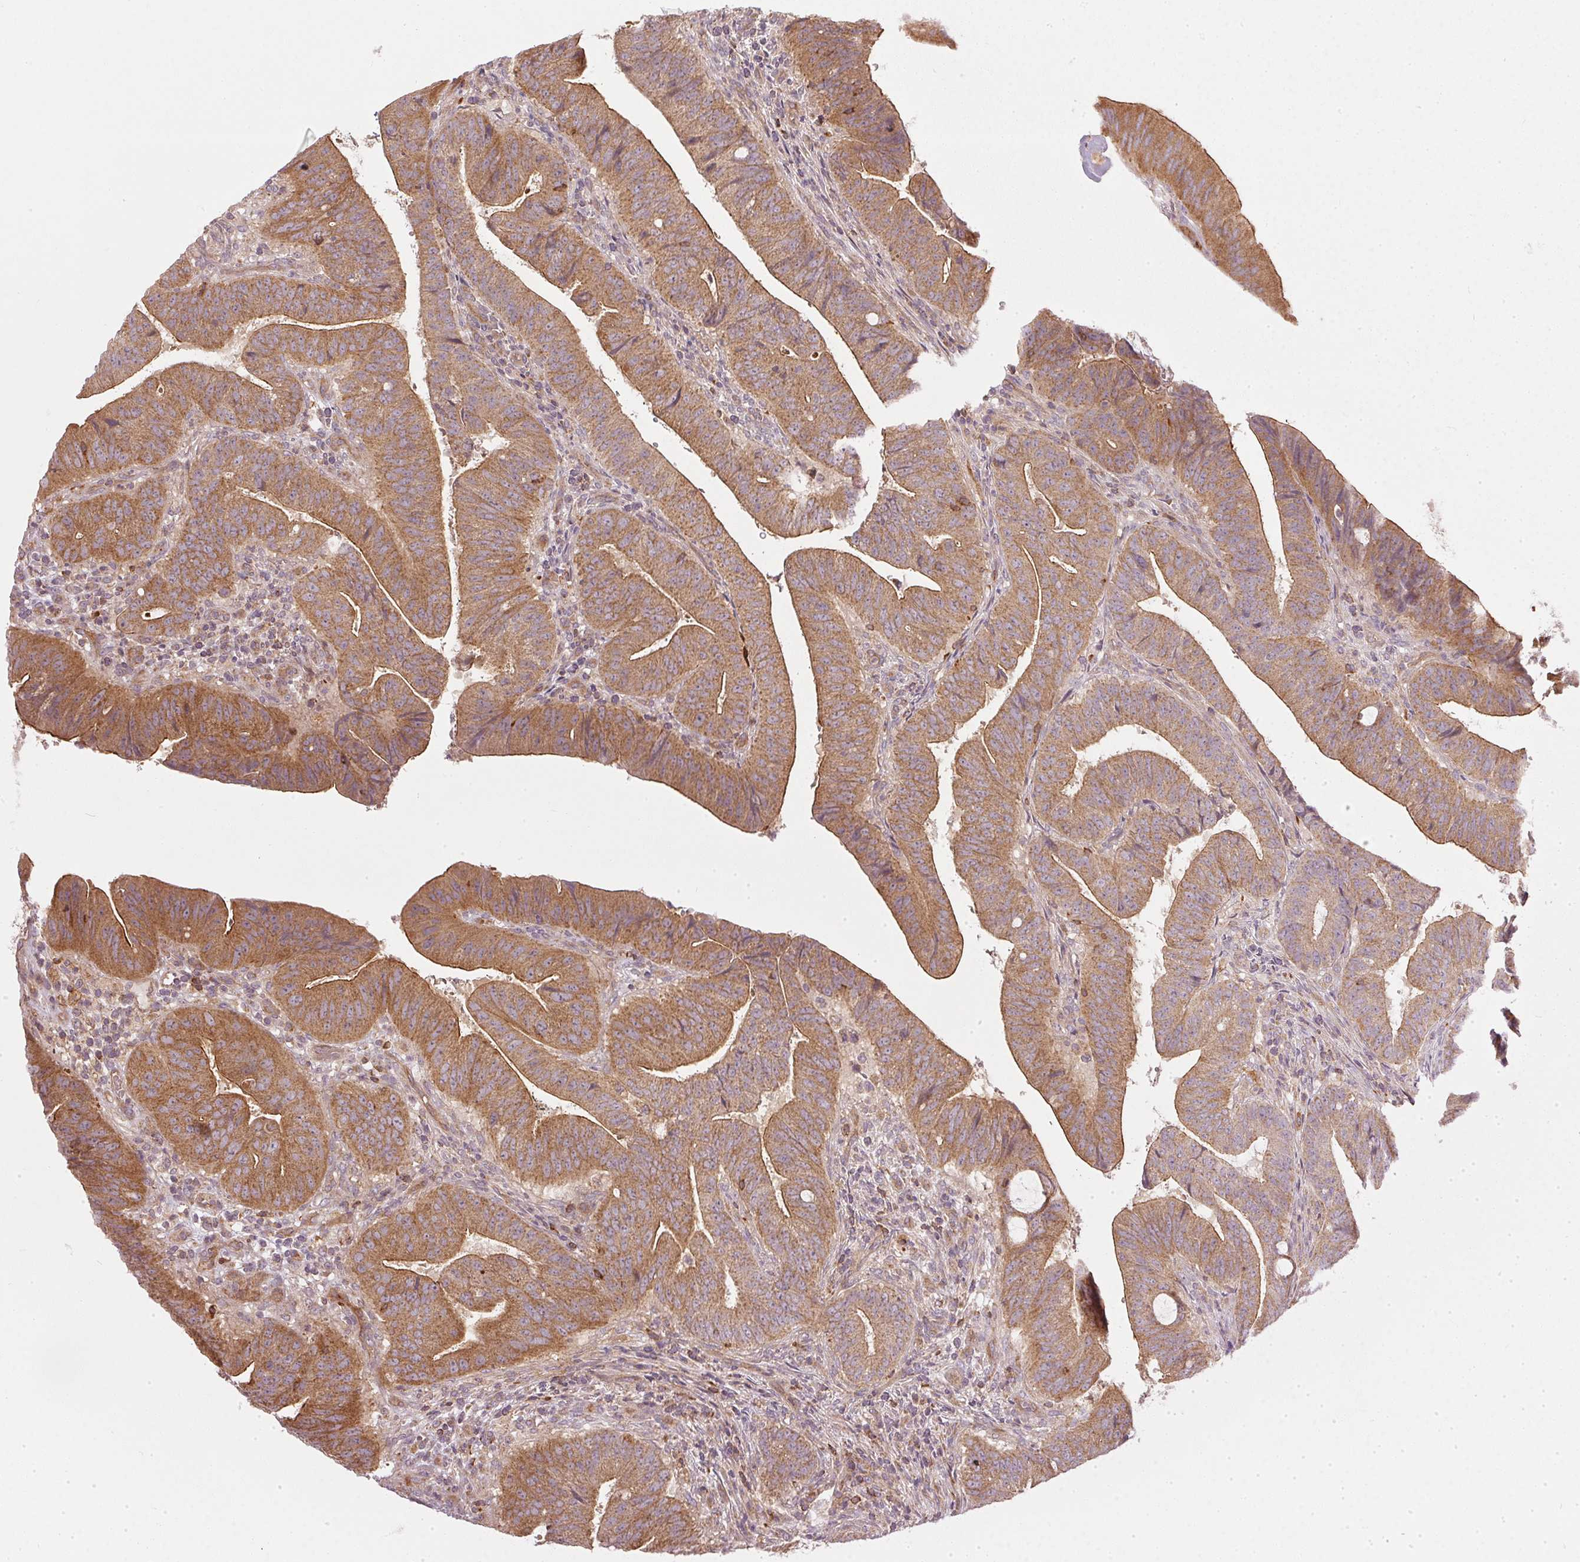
{"staining": {"intensity": "moderate", "quantity": ">75%", "location": "cytoplasmic/membranous"}, "tissue": "colorectal cancer", "cell_type": "Tumor cells", "image_type": "cancer", "snomed": [{"axis": "morphology", "description": "Adenocarcinoma, NOS"}, {"axis": "topography", "description": "Colon"}], "caption": "Tumor cells demonstrate medium levels of moderate cytoplasmic/membranous positivity in approximately >75% of cells in human adenocarcinoma (colorectal).", "gene": "NADK2", "patient": {"sex": "female", "age": 43}}